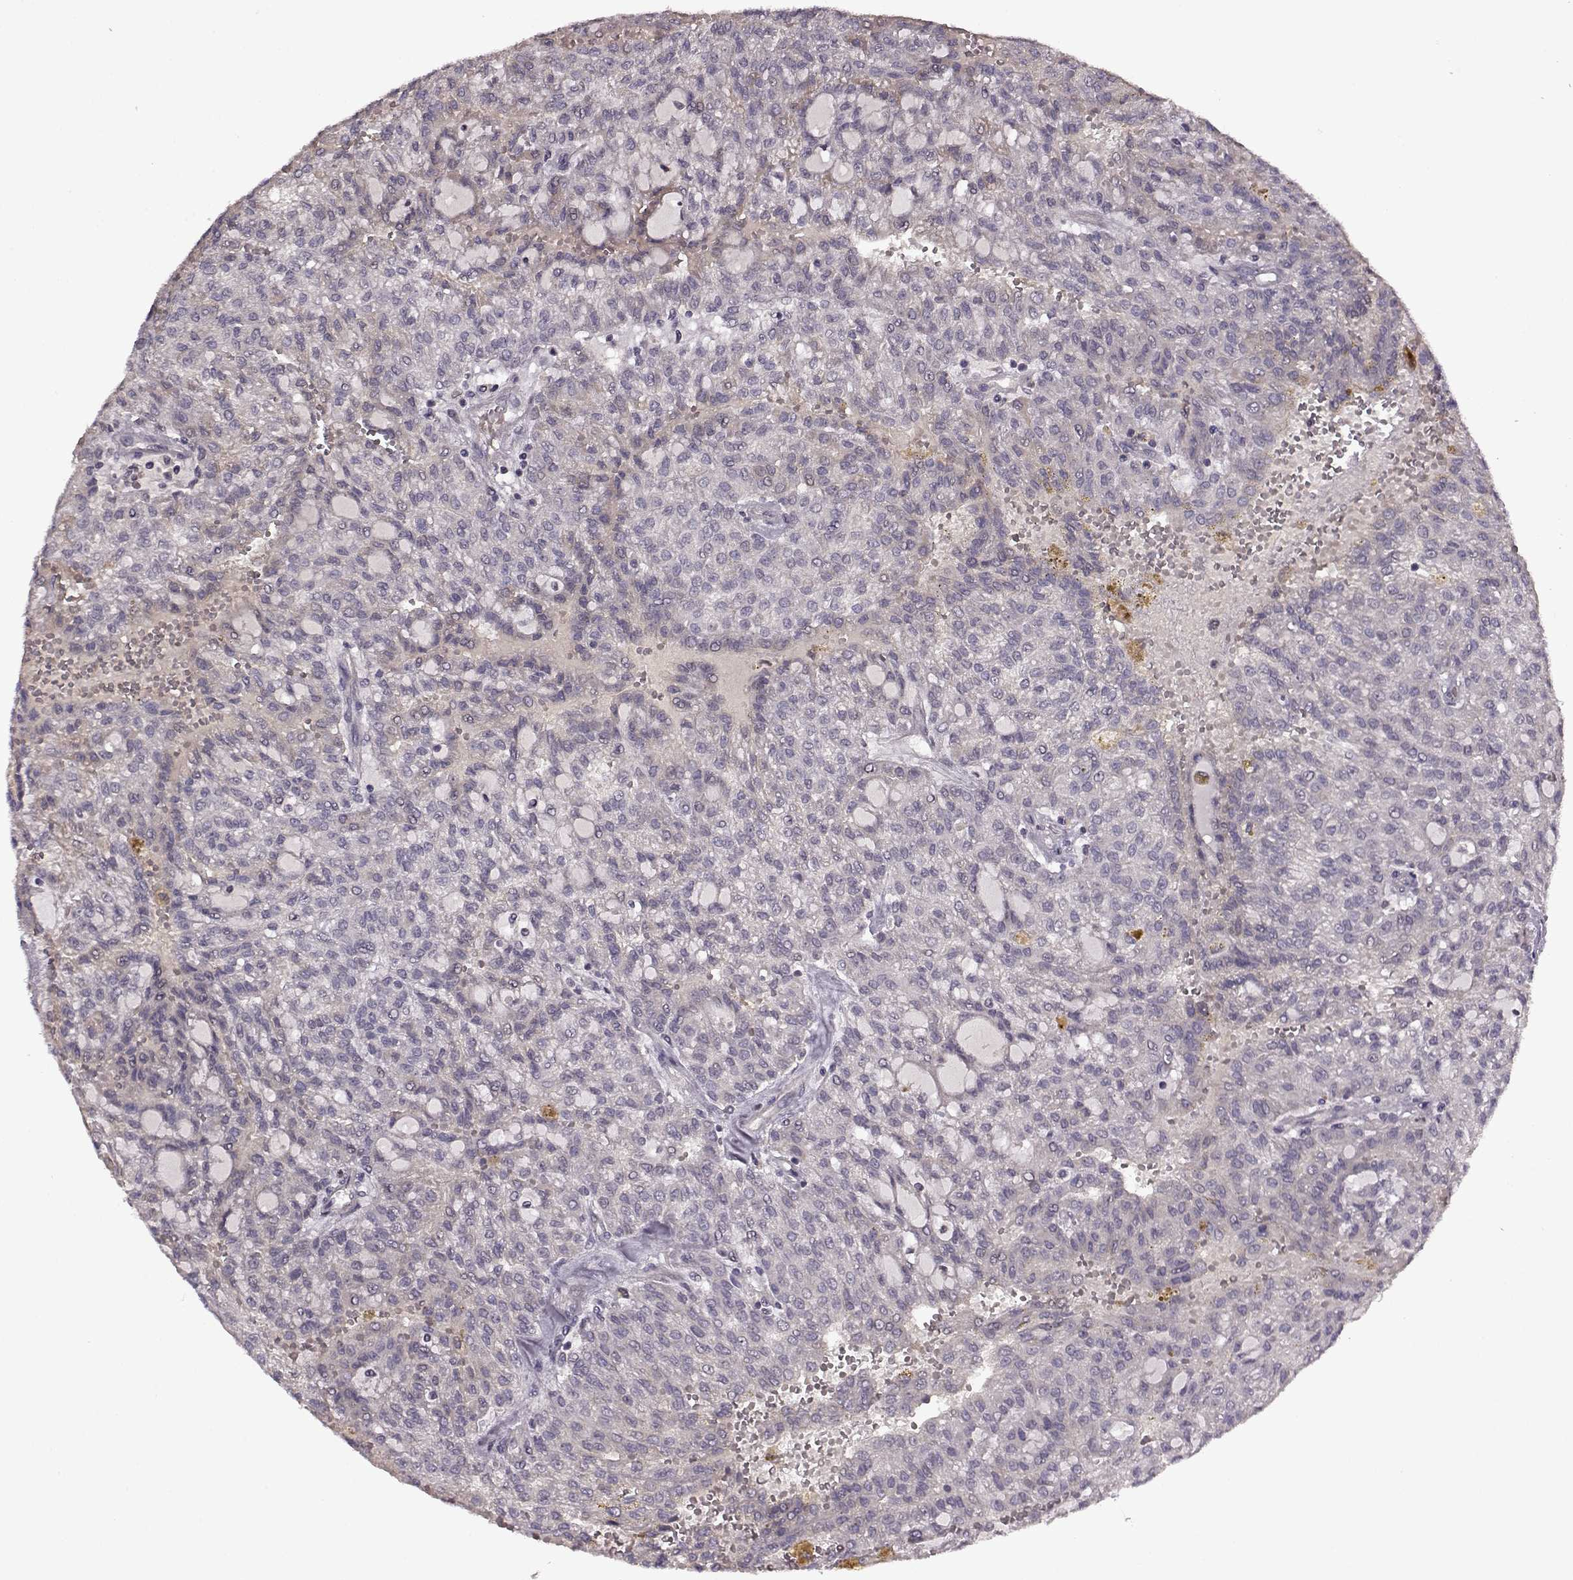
{"staining": {"intensity": "negative", "quantity": "none", "location": "none"}, "tissue": "renal cancer", "cell_type": "Tumor cells", "image_type": "cancer", "snomed": [{"axis": "morphology", "description": "Adenocarcinoma, NOS"}, {"axis": "topography", "description": "Kidney"}], "caption": "This image is of renal cancer (adenocarcinoma) stained with IHC to label a protein in brown with the nuclei are counter-stained blue. There is no positivity in tumor cells. The staining was performed using DAB to visualize the protein expression in brown, while the nuclei were stained in blue with hematoxylin (Magnification: 20x).", "gene": "MAIP1", "patient": {"sex": "male", "age": 63}}